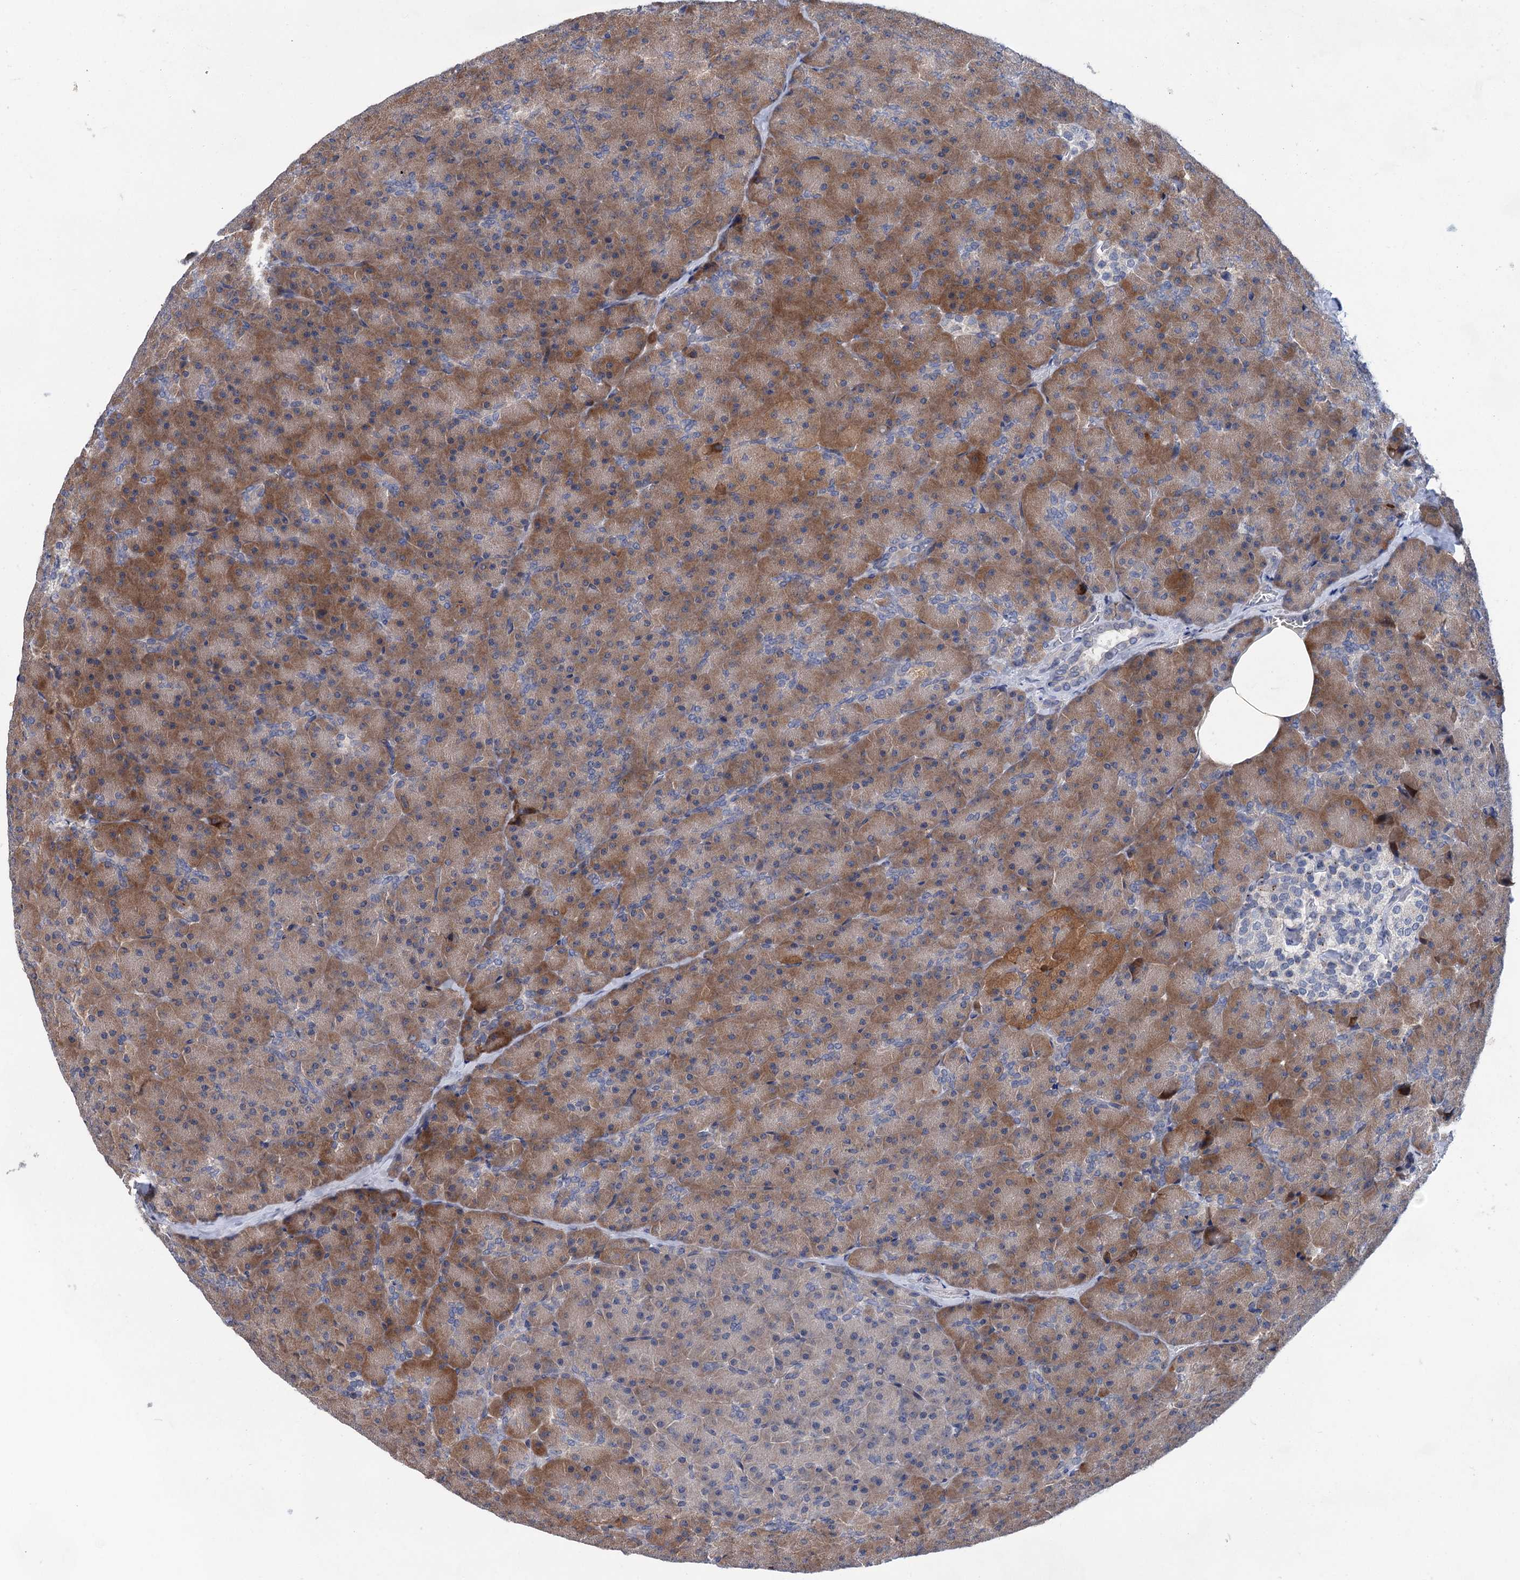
{"staining": {"intensity": "moderate", "quantity": "25%-75%", "location": "cytoplasmic/membranous"}, "tissue": "pancreas", "cell_type": "Exocrine glandular cells", "image_type": "normal", "snomed": [{"axis": "morphology", "description": "Normal tissue, NOS"}, {"axis": "topography", "description": "Pancreas"}], "caption": "Pancreas stained with a brown dye displays moderate cytoplasmic/membranous positive expression in approximately 25%-75% of exocrine glandular cells.", "gene": "MORN3", "patient": {"sex": "male", "age": 36}}